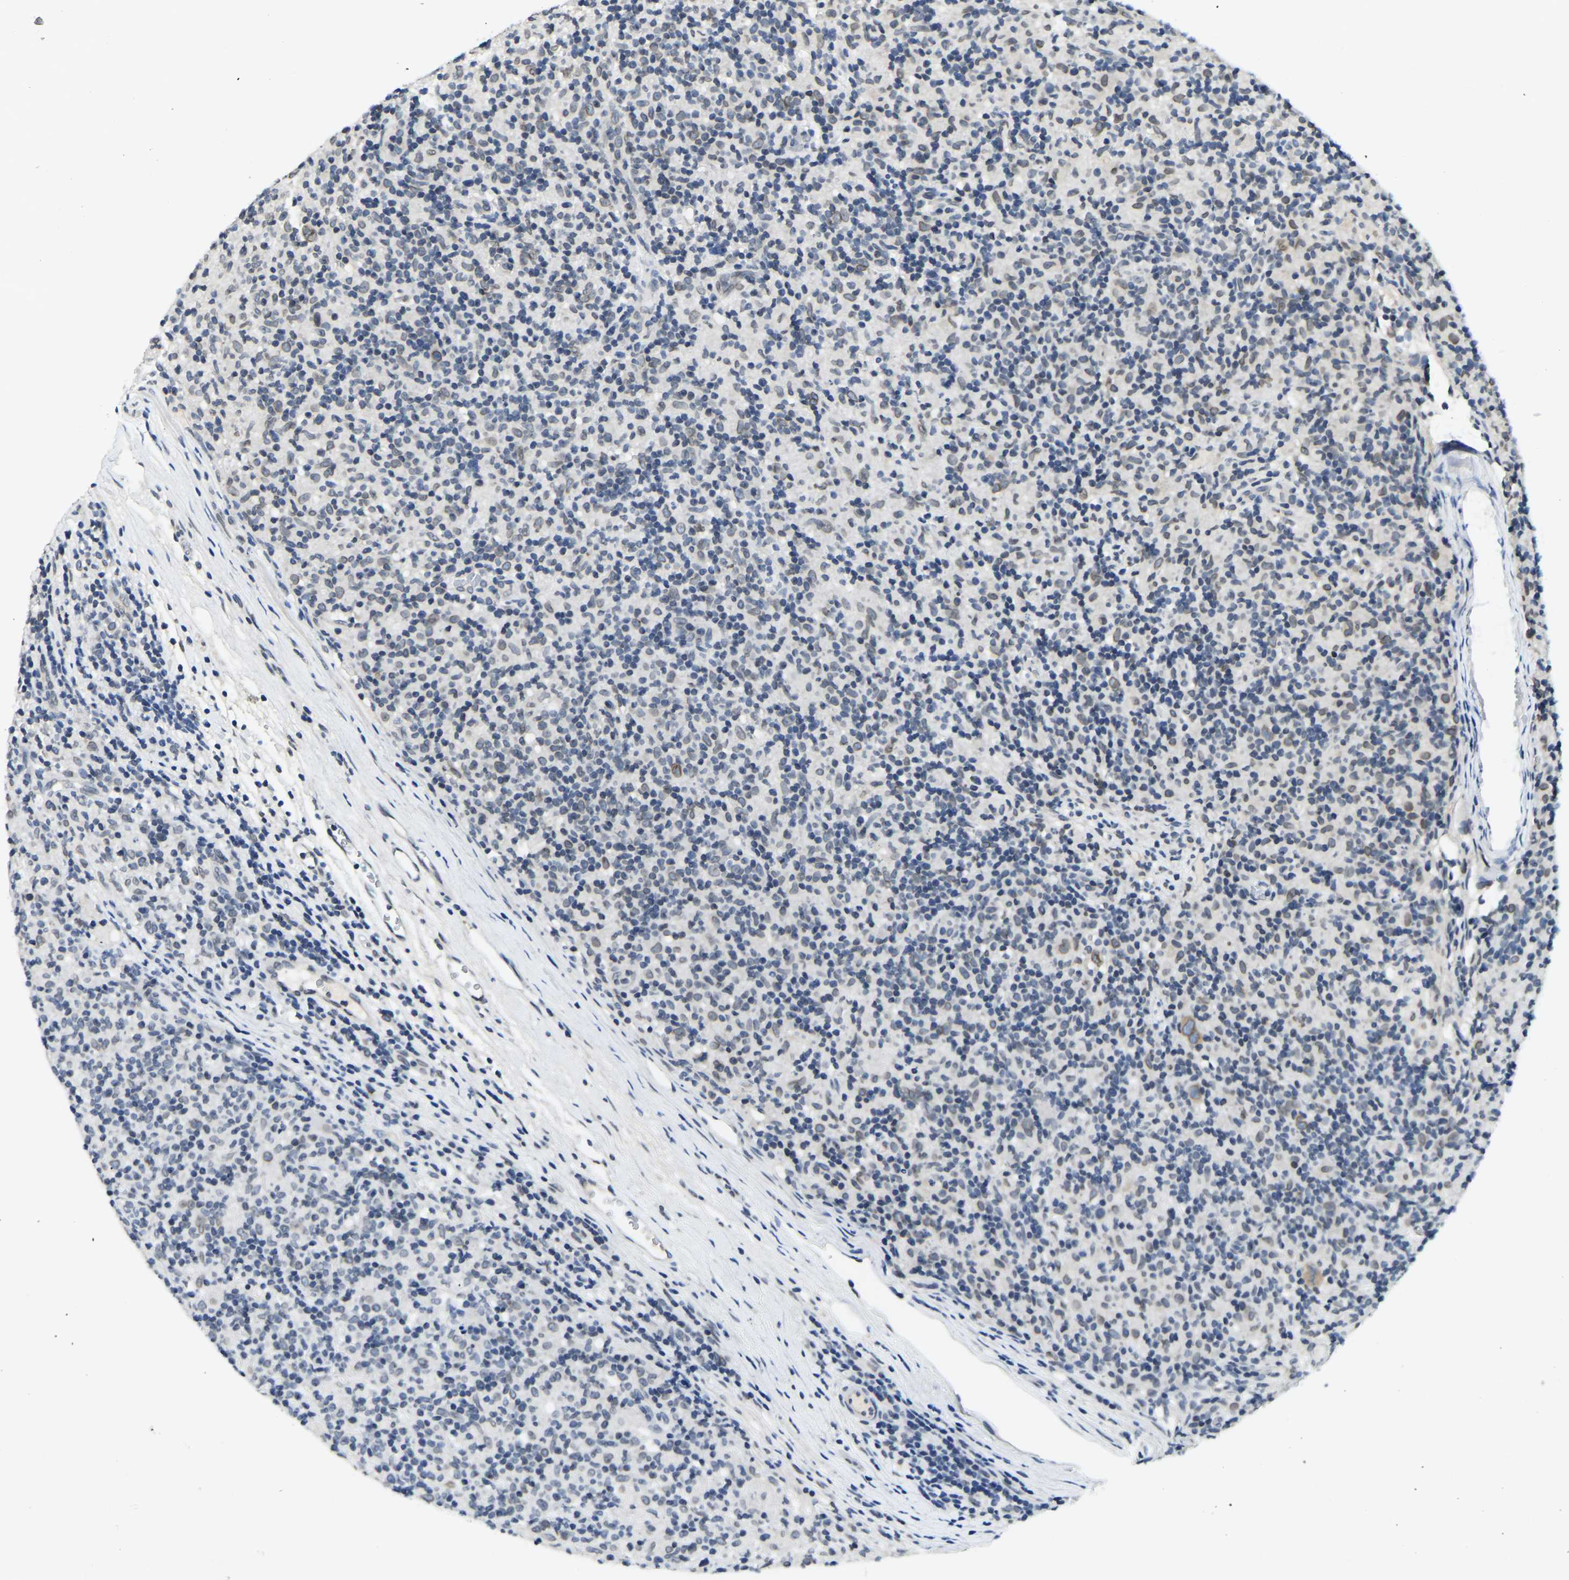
{"staining": {"intensity": "weak", "quantity": "25%-75%", "location": "cytoplasmic/membranous"}, "tissue": "lymphoma", "cell_type": "Tumor cells", "image_type": "cancer", "snomed": [{"axis": "morphology", "description": "Hodgkin's disease, NOS"}, {"axis": "topography", "description": "Lymph node"}], "caption": "The histopathology image shows immunohistochemical staining of lymphoma. There is weak cytoplasmic/membranous expression is identified in about 25%-75% of tumor cells. The staining is performed using DAB (3,3'-diaminobenzidine) brown chromogen to label protein expression. The nuclei are counter-stained blue using hematoxylin.", "gene": "RANBP2", "patient": {"sex": "male", "age": 70}}